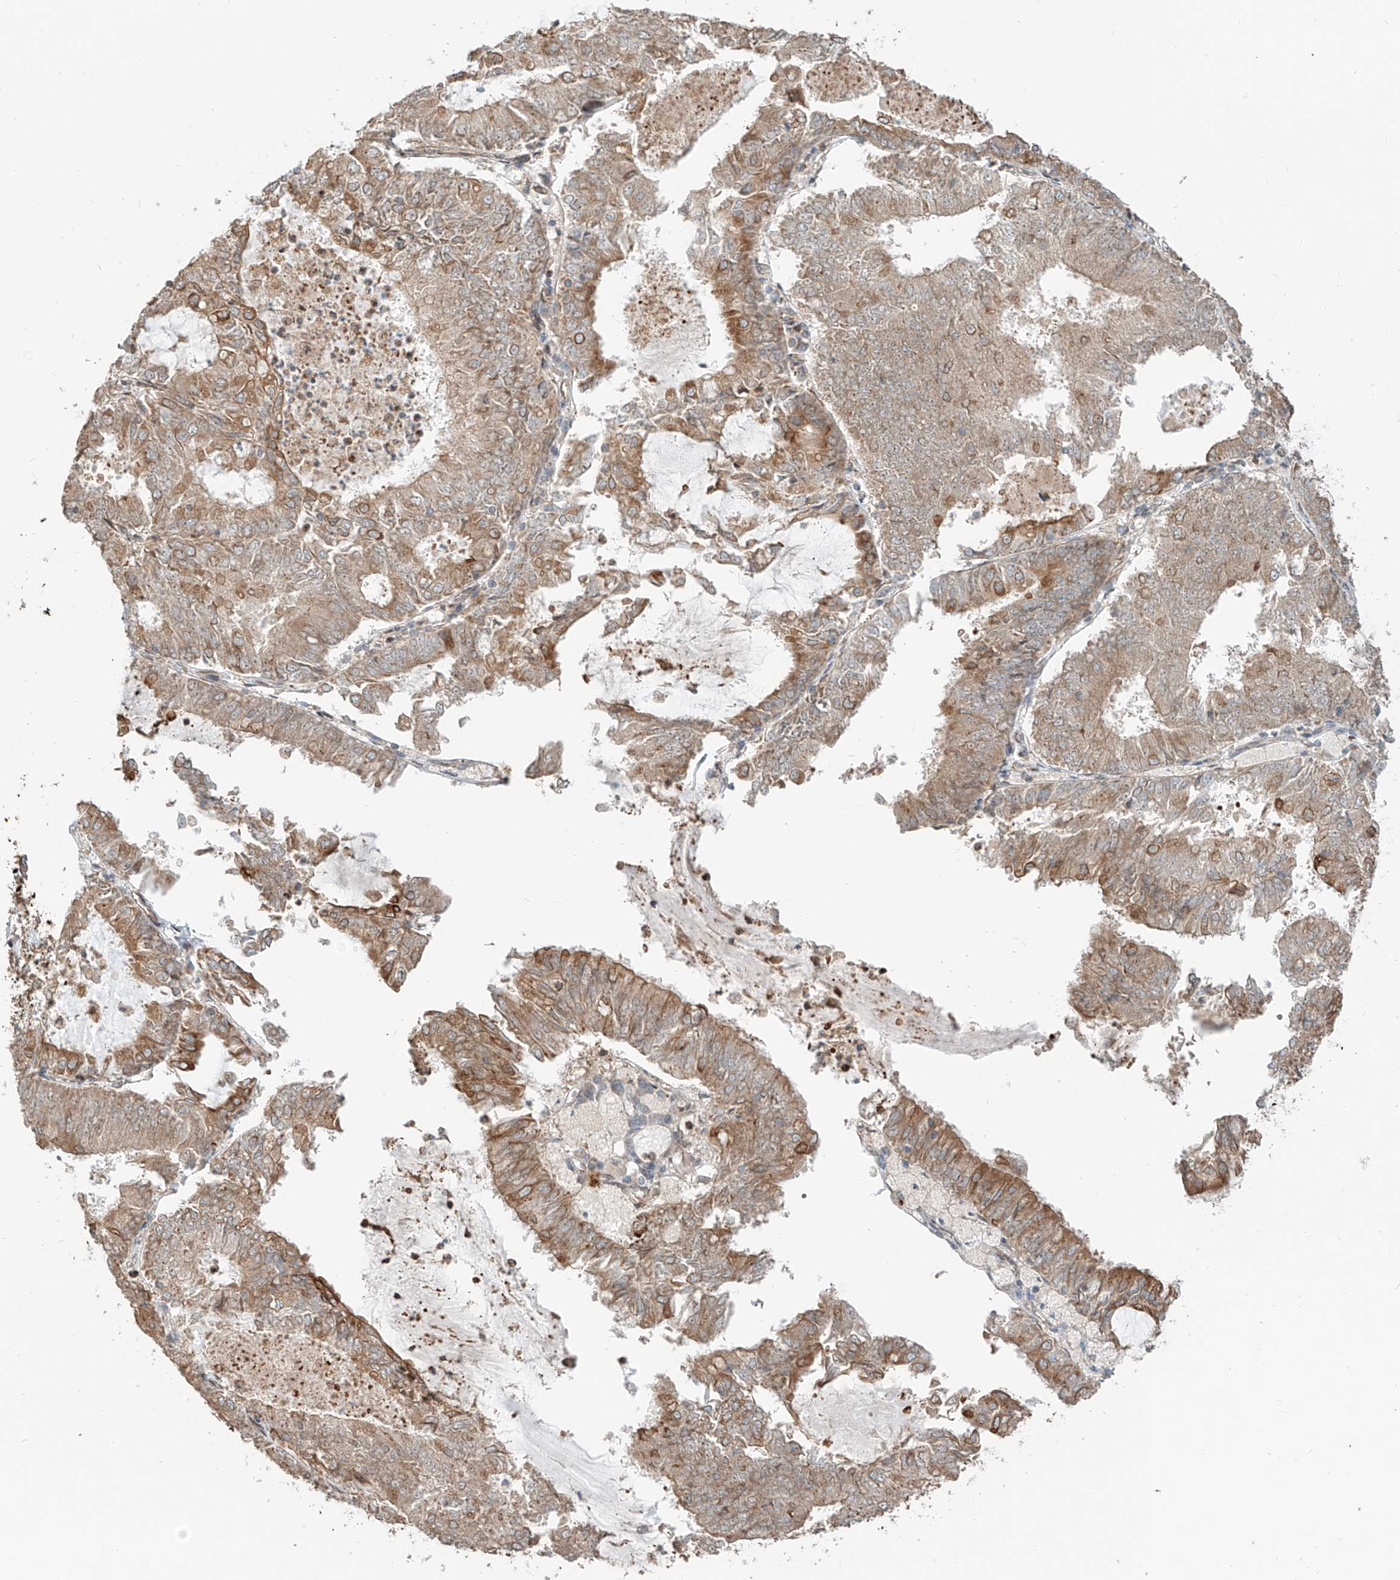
{"staining": {"intensity": "moderate", "quantity": ">75%", "location": "cytoplasmic/membranous"}, "tissue": "endometrial cancer", "cell_type": "Tumor cells", "image_type": "cancer", "snomed": [{"axis": "morphology", "description": "Adenocarcinoma, NOS"}, {"axis": "topography", "description": "Endometrium"}], "caption": "Protein expression by IHC shows moderate cytoplasmic/membranous staining in about >75% of tumor cells in adenocarcinoma (endometrial).", "gene": "CEP162", "patient": {"sex": "female", "age": 57}}